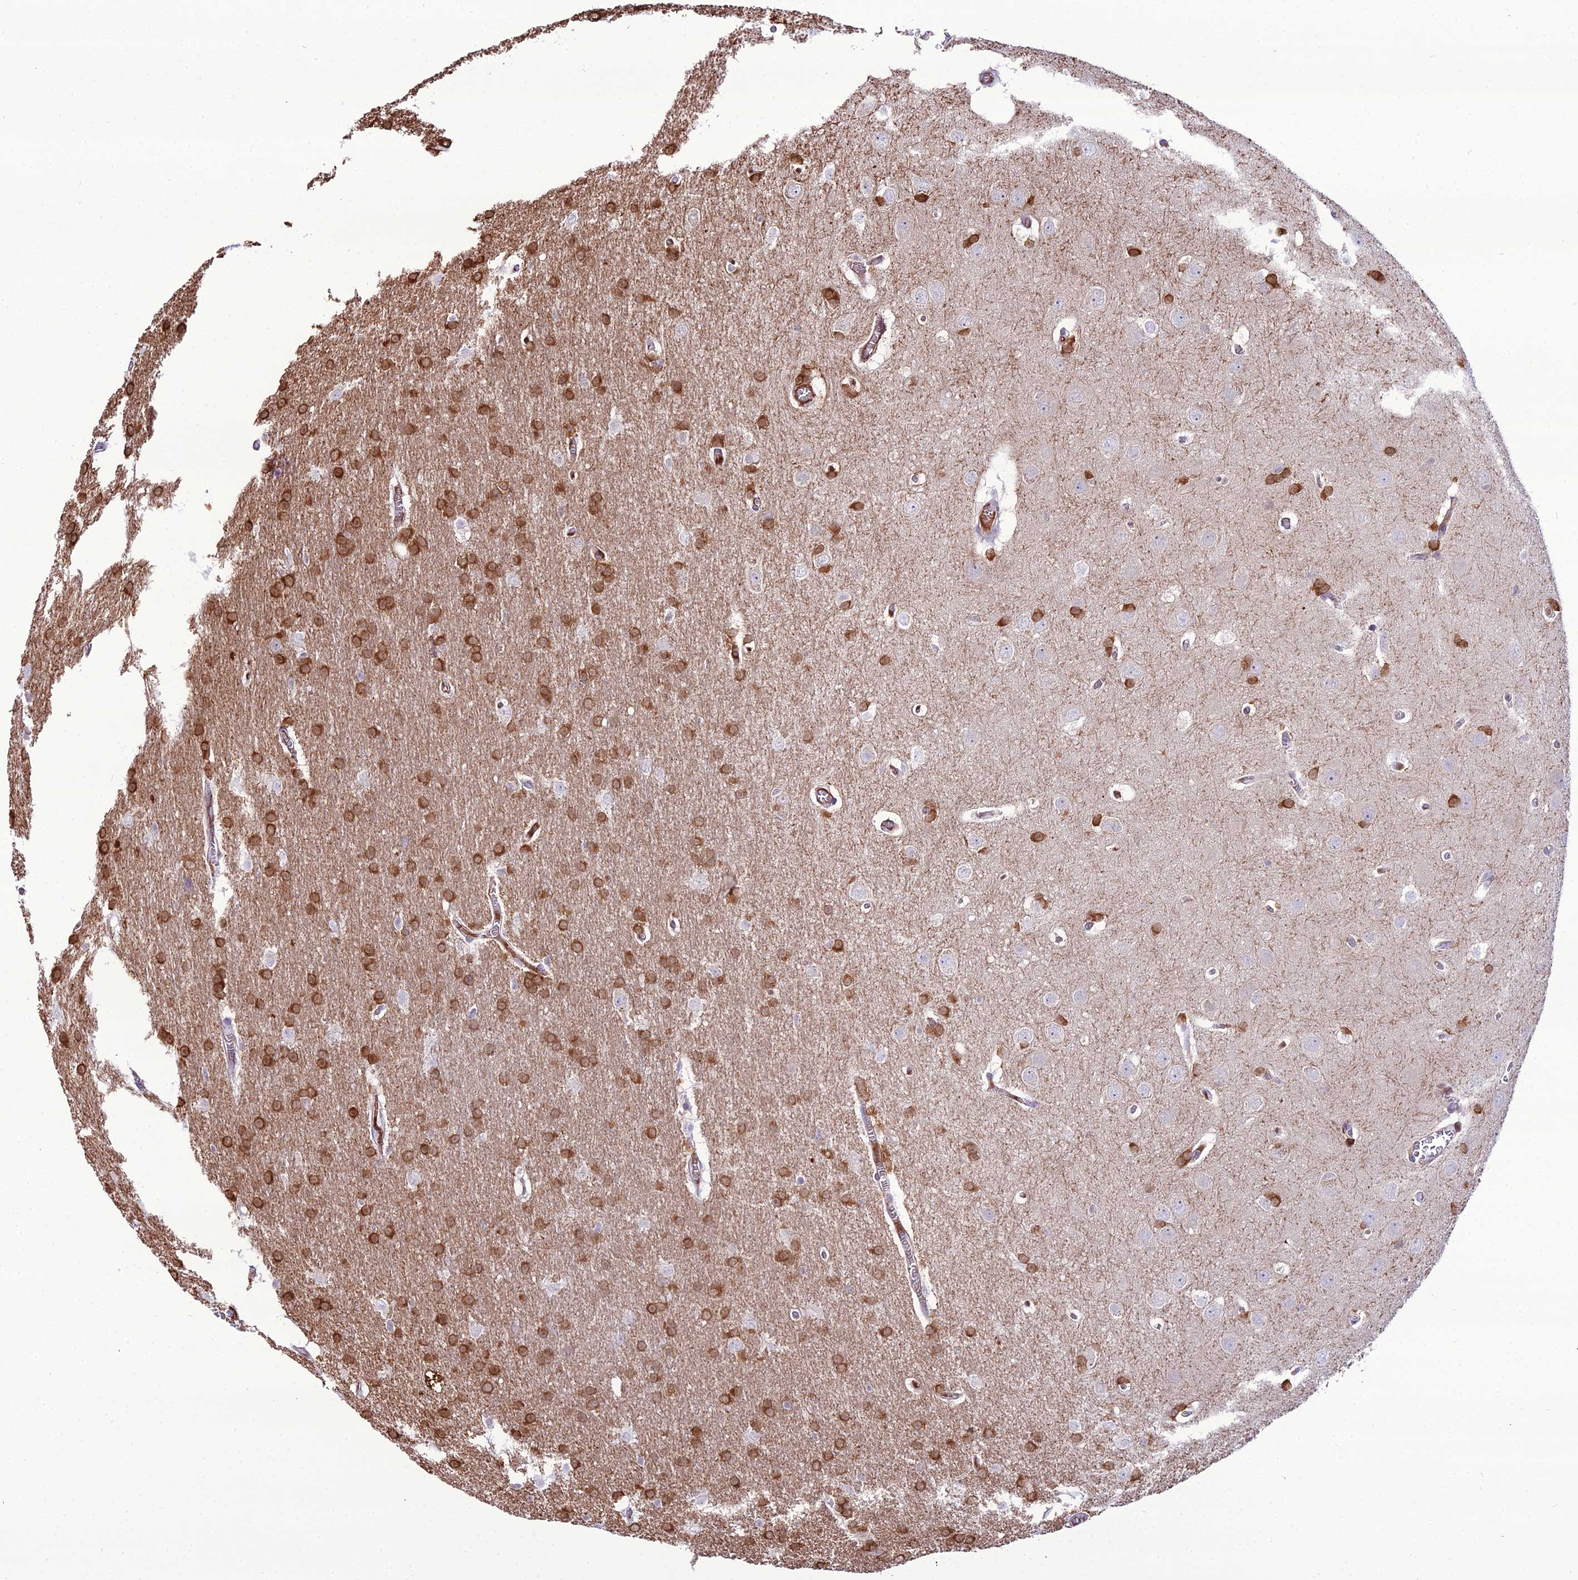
{"staining": {"intensity": "moderate", "quantity": ">75%", "location": "cytoplasmic/membranous,nuclear"}, "tissue": "glioma", "cell_type": "Tumor cells", "image_type": "cancer", "snomed": [{"axis": "morphology", "description": "Glioma, malignant, Low grade"}, {"axis": "topography", "description": "Brain"}], "caption": "Protein staining displays moderate cytoplasmic/membranous and nuclear staining in approximately >75% of tumor cells in glioma.", "gene": "MB21D2", "patient": {"sex": "female", "age": 32}}